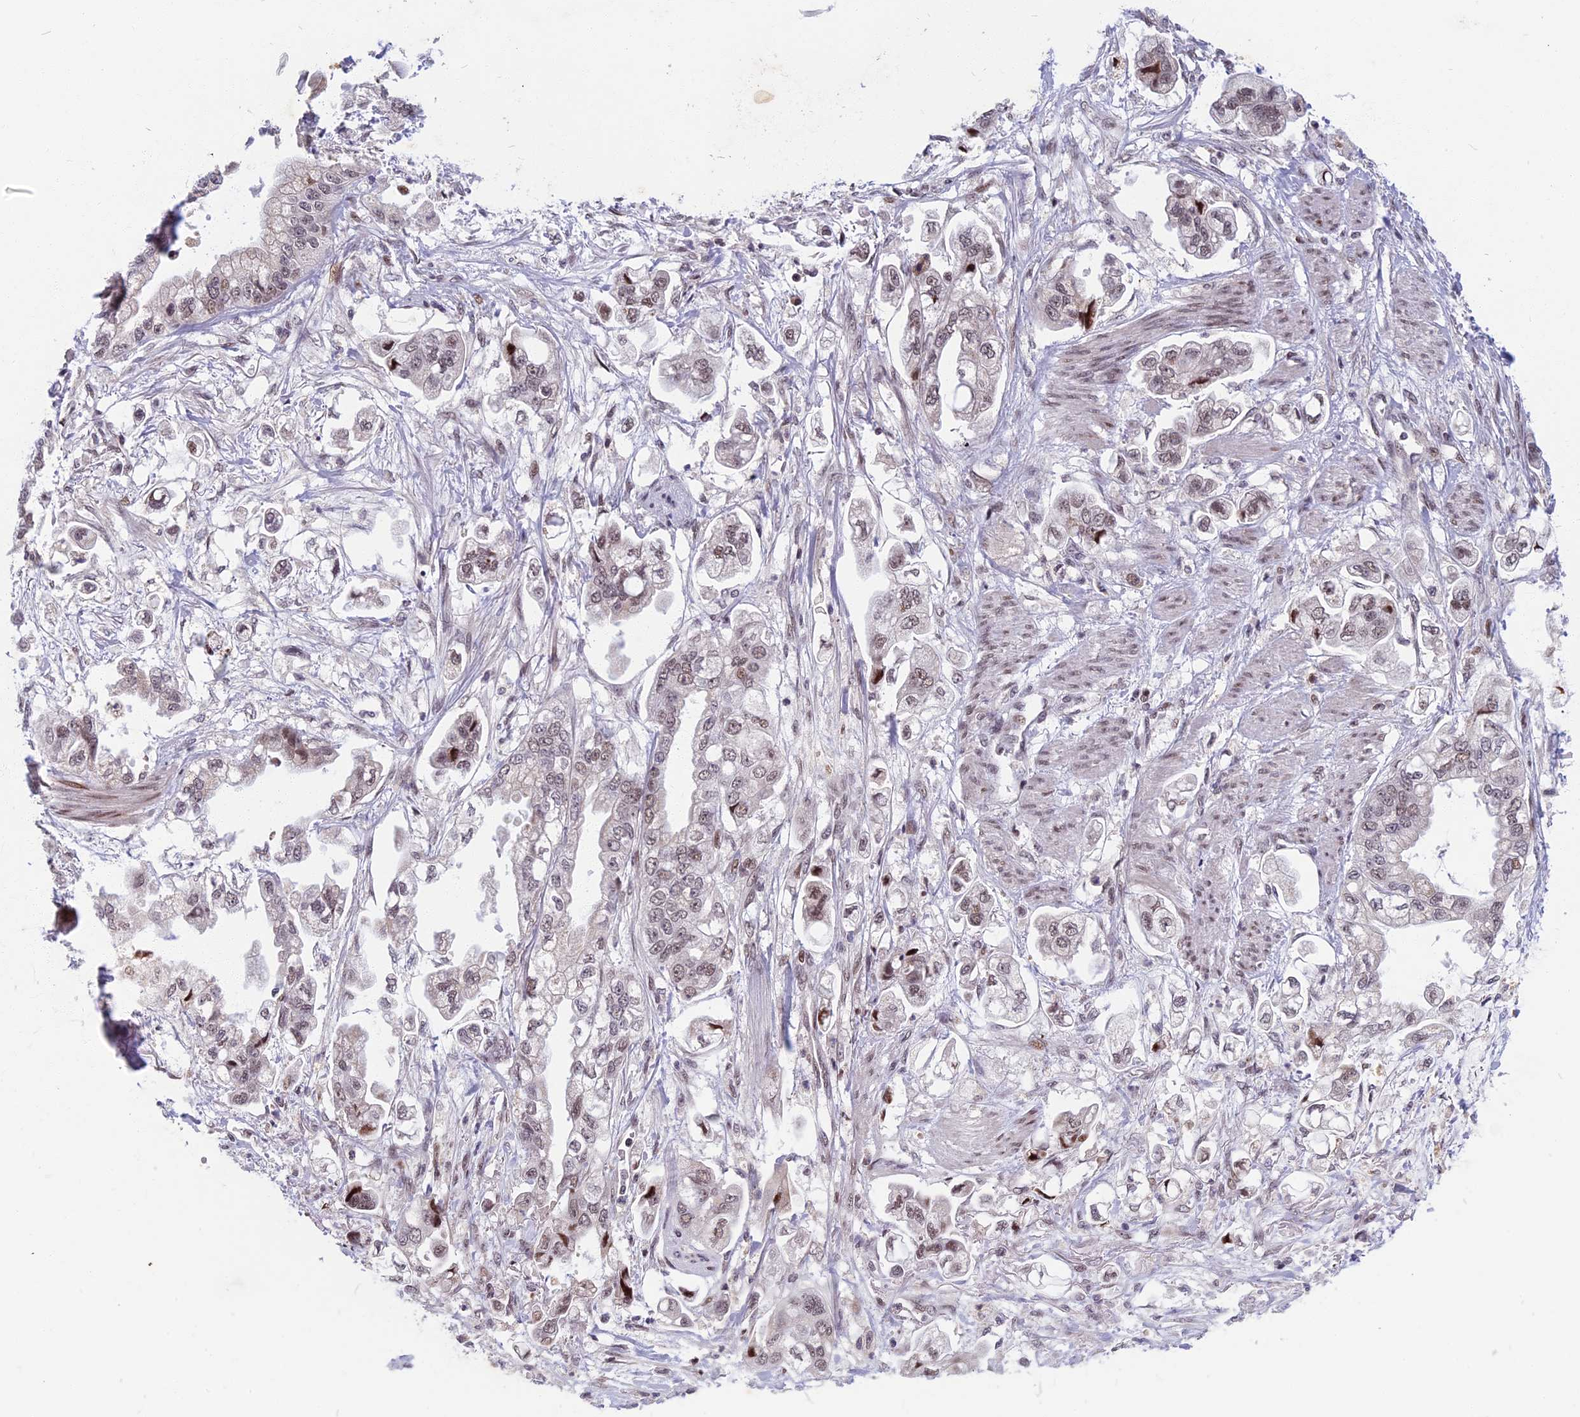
{"staining": {"intensity": "weak", "quantity": ">75%", "location": "nuclear"}, "tissue": "stomach cancer", "cell_type": "Tumor cells", "image_type": "cancer", "snomed": [{"axis": "morphology", "description": "Adenocarcinoma, NOS"}, {"axis": "topography", "description": "Stomach"}], "caption": "Protein positivity by immunohistochemistry (IHC) reveals weak nuclear expression in approximately >75% of tumor cells in stomach adenocarcinoma.", "gene": "CDC7", "patient": {"sex": "male", "age": 62}}